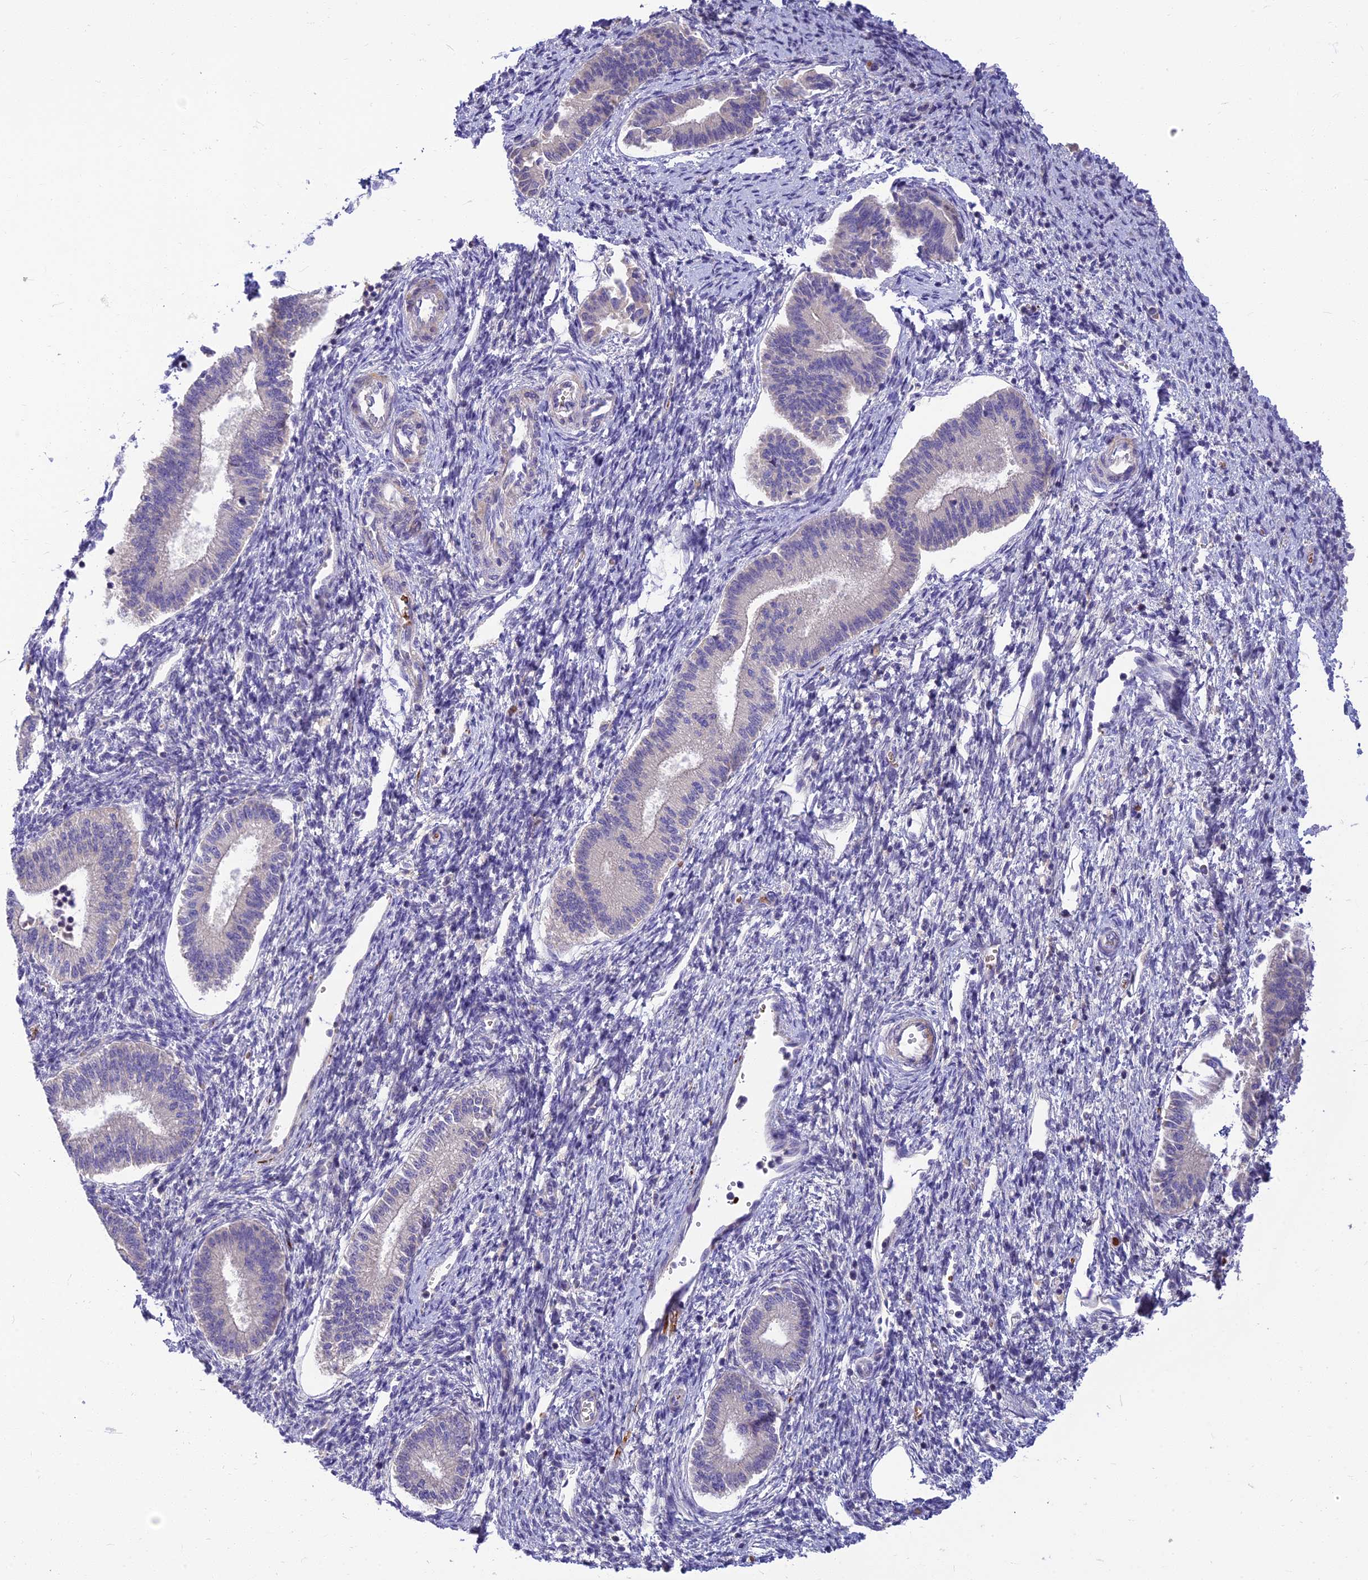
{"staining": {"intensity": "negative", "quantity": "none", "location": "none"}, "tissue": "endometrium", "cell_type": "Cells in endometrial stroma", "image_type": "normal", "snomed": [{"axis": "morphology", "description": "Normal tissue, NOS"}, {"axis": "topography", "description": "Endometrium"}], "caption": "DAB (3,3'-diaminobenzidine) immunohistochemical staining of unremarkable endometrium shows no significant positivity in cells in endometrial stroma. (DAB immunohistochemistry visualized using brightfield microscopy, high magnification).", "gene": "CLIP4", "patient": {"sex": "female", "age": 25}}